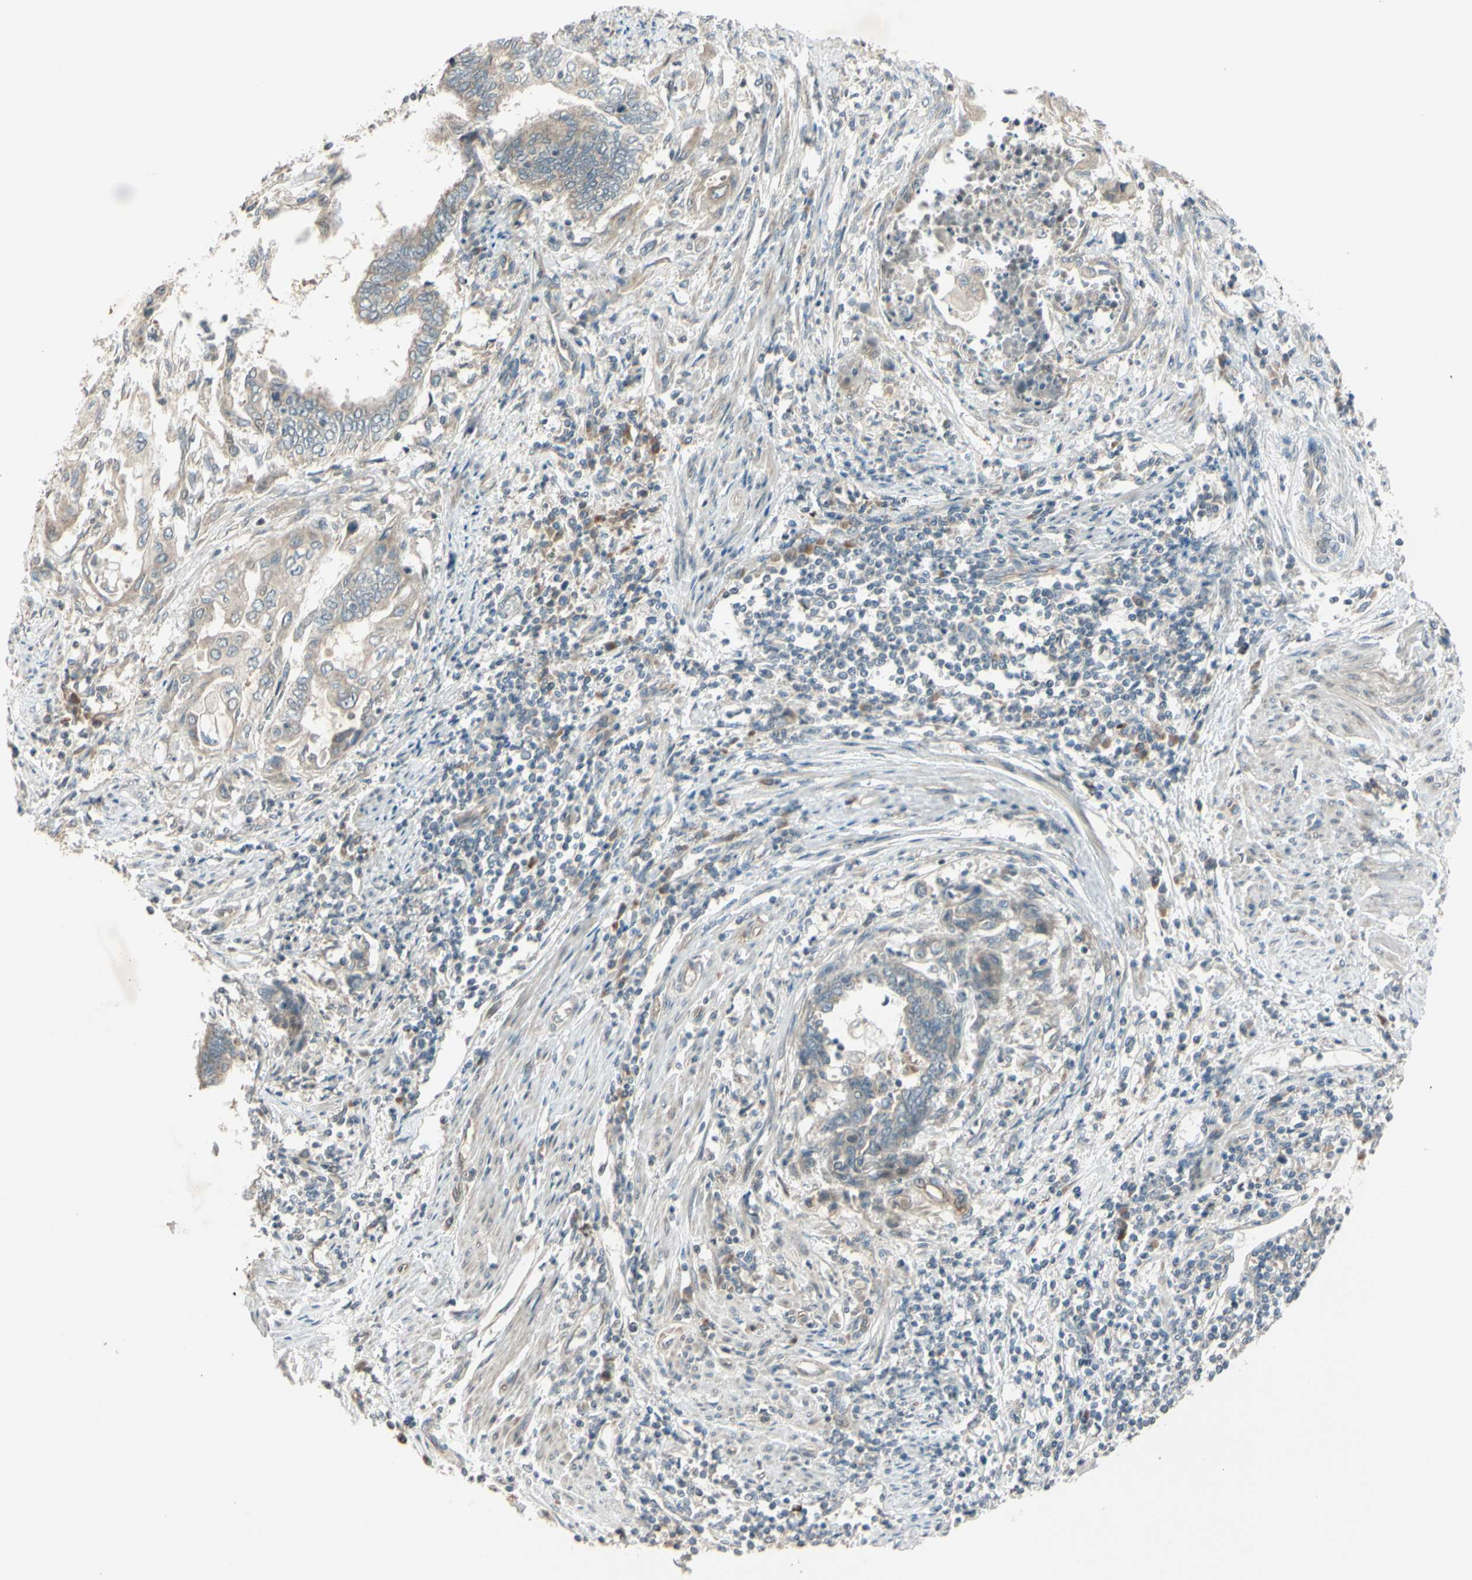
{"staining": {"intensity": "negative", "quantity": "none", "location": "none"}, "tissue": "endometrial cancer", "cell_type": "Tumor cells", "image_type": "cancer", "snomed": [{"axis": "morphology", "description": "Adenocarcinoma, NOS"}, {"axis": "topography", "description": "Uterus"}, {"axis": "topography", "description": "Endometrium"}], "caption": "Tumor cells are negative for brown protein staining in endometrial cancer. Brightfield microscopy of immunohistochemistry (IHC) stained with DAB (3,3'-diaminobenzidine) (brown) and hematoxylin (blue), captured at high magnification.", "gene": "FGF10", "patient": {"sex": "female", "age": 70}}